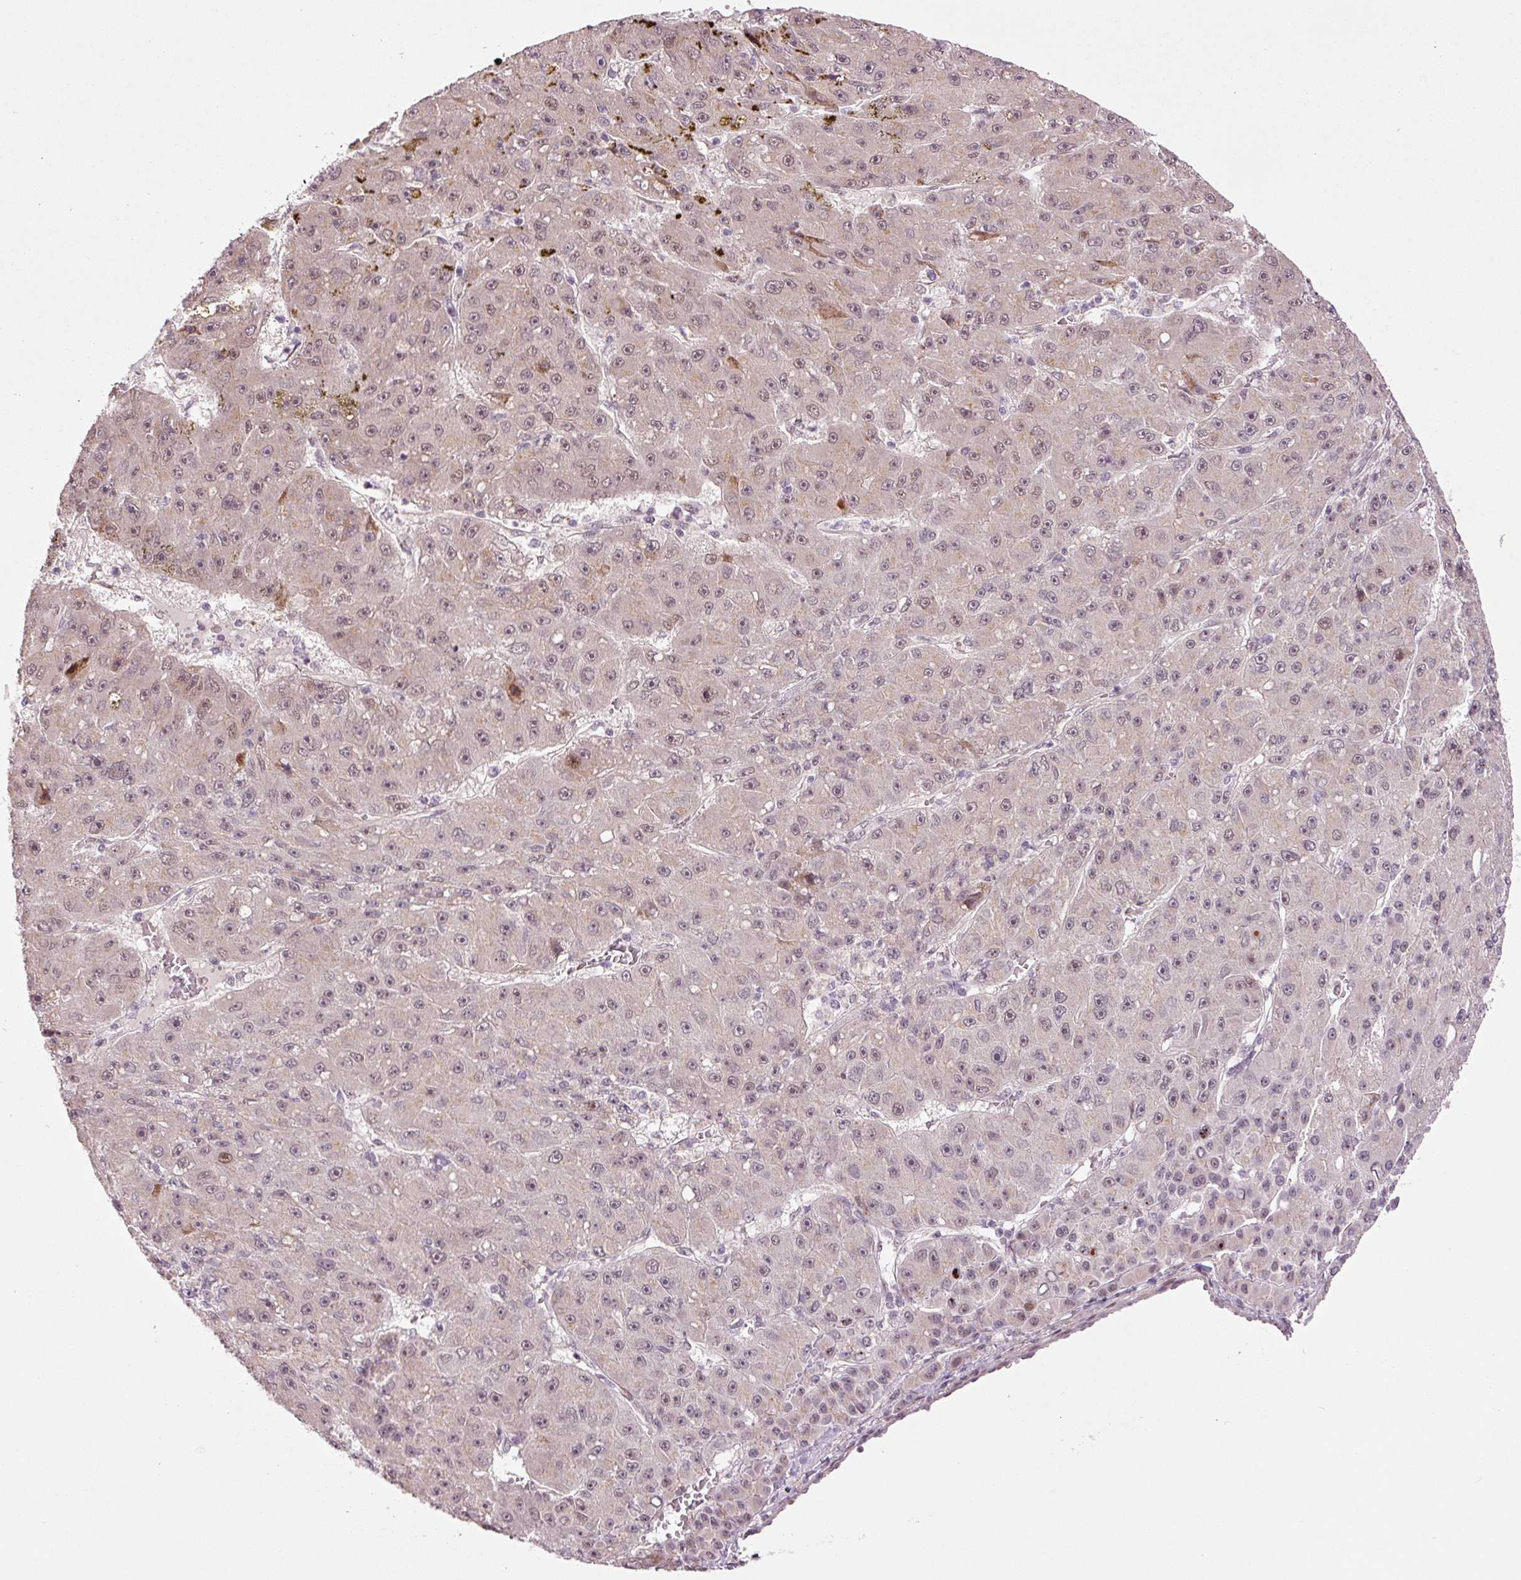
{"staining": {"intensity": "weak", "quantity": "25%-75%", "location": "nuclear"}, "tissue": "liver cancer", "cell_type": "Tumor cells", "image_type": "cancer", "snomed": [{"axis": "morphology", "description": "Carcinoma, Hepatocellular, NOS"}, {"axis": "topography", "description": "Liver"}], "caption": "Liver cancer (hepatocellular carcinoma) tissue demonstrates weak nuclear staining in about 25%-75% of tumor cells", "gene": "ANKRD20A1", "patient": {"sex": "male", "age": 67}}